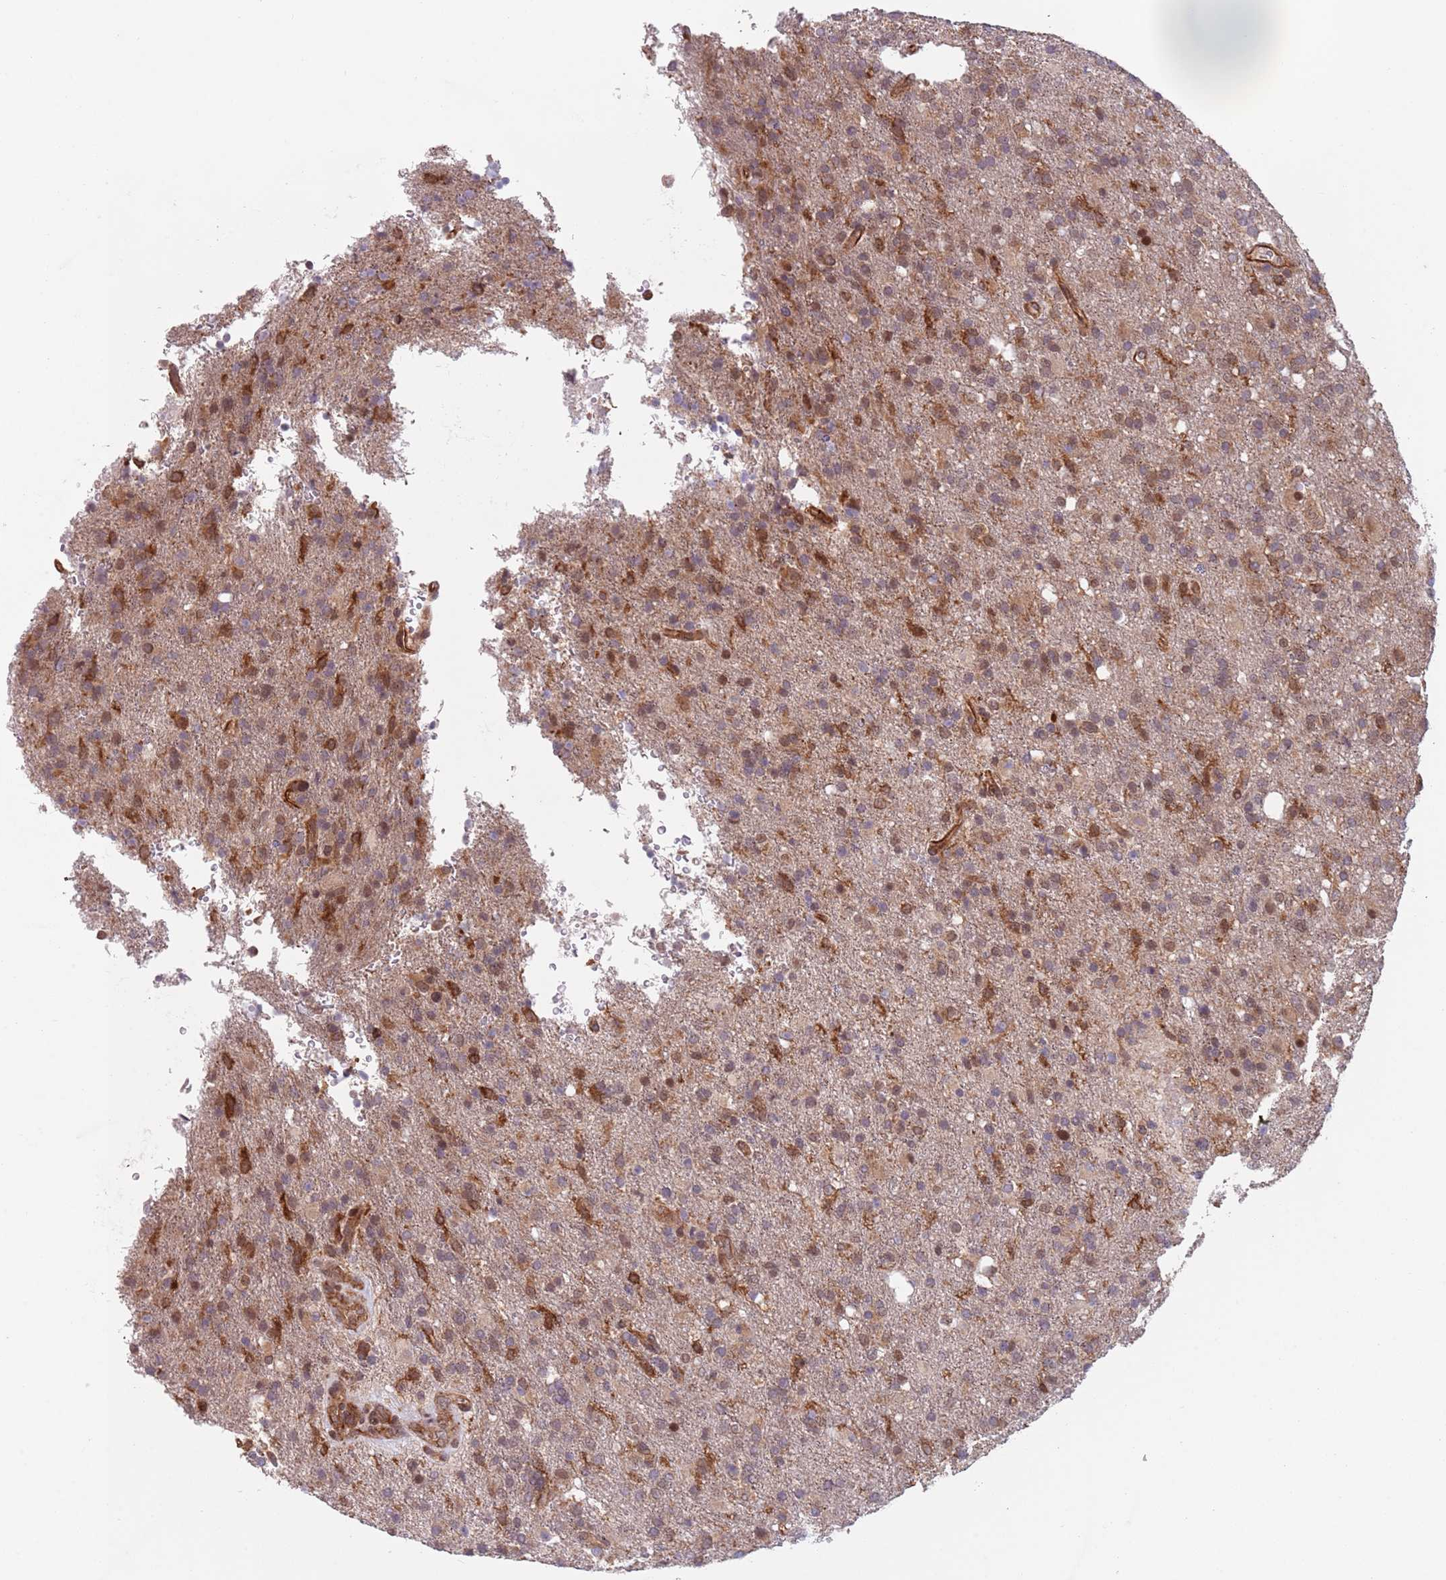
{"staining": {"intensity": "moderate", "quantity": "25%-75%", "location": "cytoplasmic/membranous,nuclear"}, "tissue": "glioma", "cell_type": "Tumor cells", "image_type": "cancer", "snomed": [{"axis": "morphology", "description": "Glioma, malignant, High grade"}, {"axis": "topography", "description": "Brain"}], "caption": "This photomicrograph exhibits immunohistochemistry (IHC) staining of human glioma, with medium moderate cytoplasmic/membranous and nuclear staining in approximately 25%-75% of tumor cells.", "gene": "CHD9", "patient": {"sex": "female", "age": 74}}